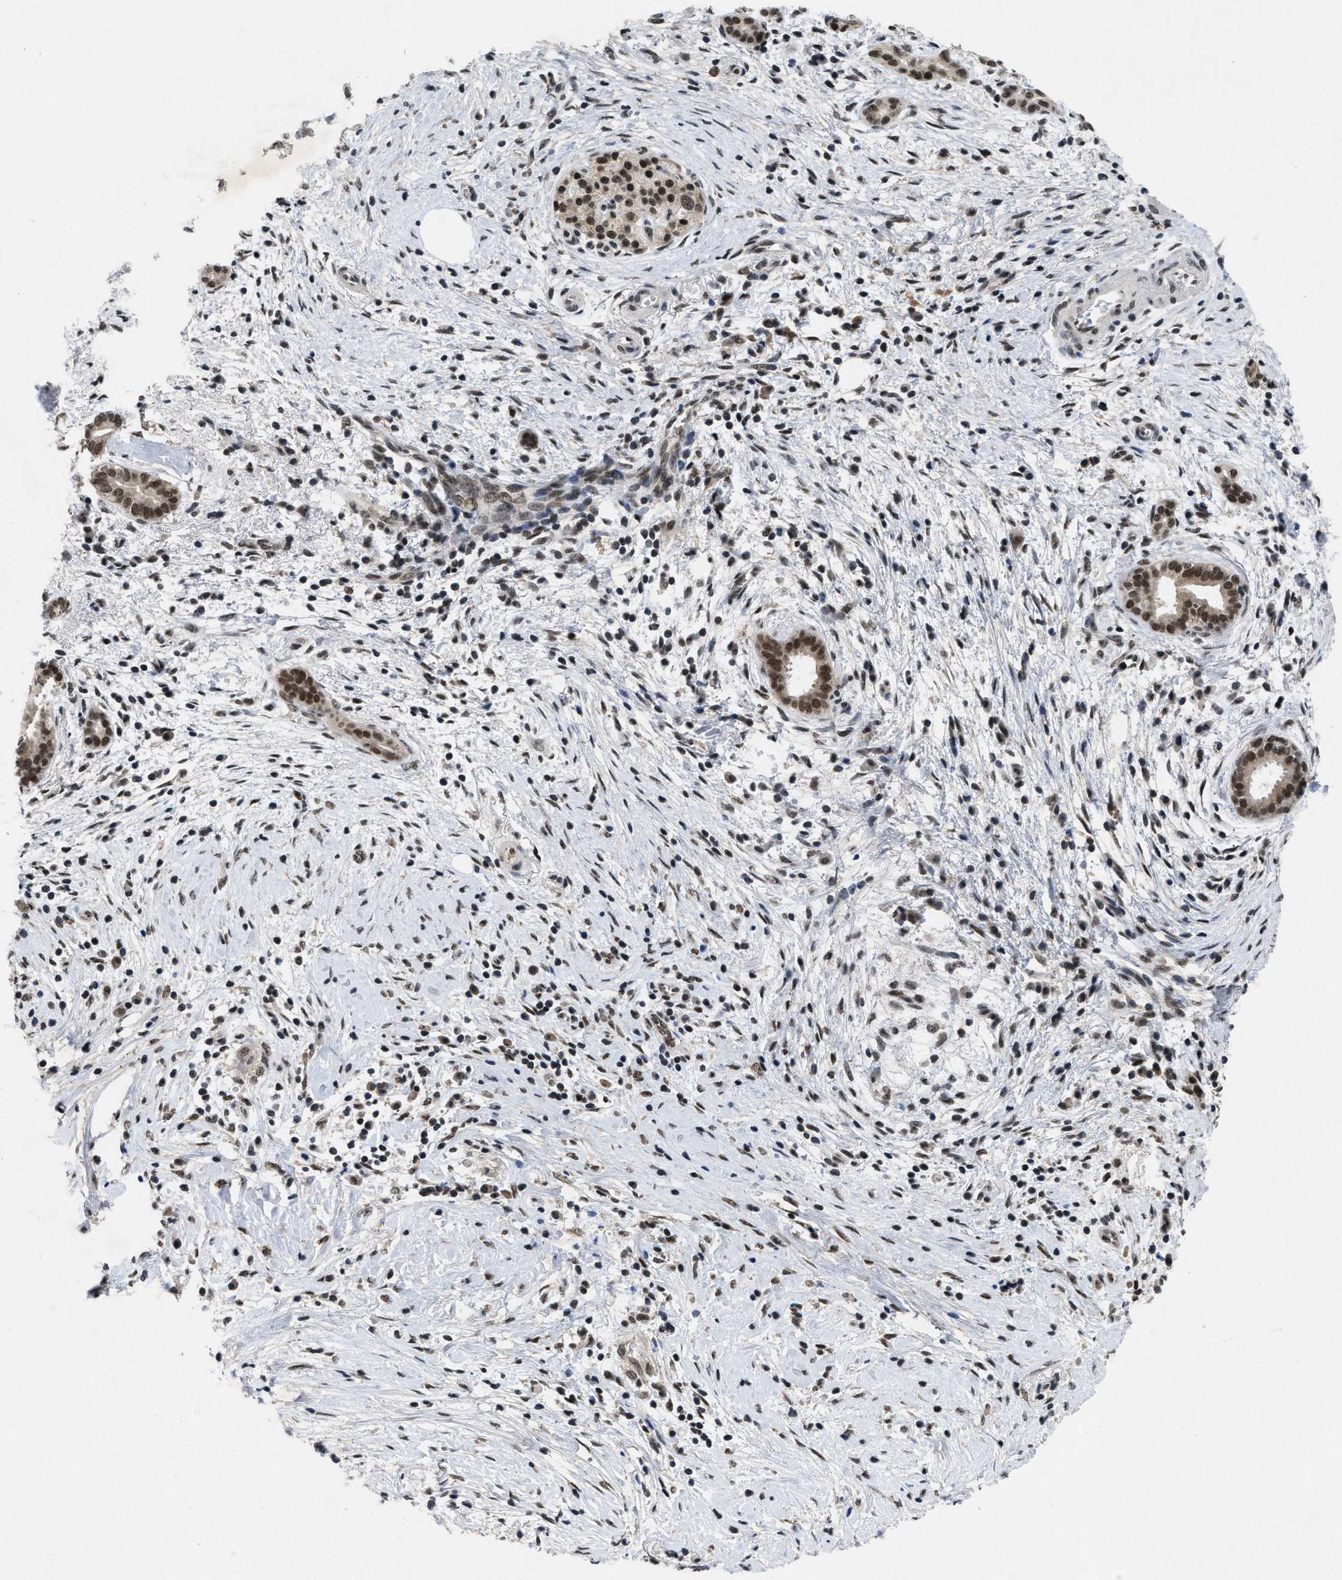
{"staining": {"intensity": "moderate", "quantity": ">75%", "location": "nuclear"}, "tissue": "pancreatic cancer", "cell_type": "Tumor cells", "image_type": "cancer", "snomed": [{"axis": "morphology", "description": "Adenocarcinoma, NOS"}, {"axis": "topography", "description": "Pancreas"}], "caption": "This image reveals pancreatic adenocarcinoma stained with immunohistochemistry to label a protein in brown. The nuclear of tumor cells show moderate positivity for the protein. Nuclei are counter-stained blue.", "gene": "ZNF346", "patient": {"sex": "female", "age": 70}}